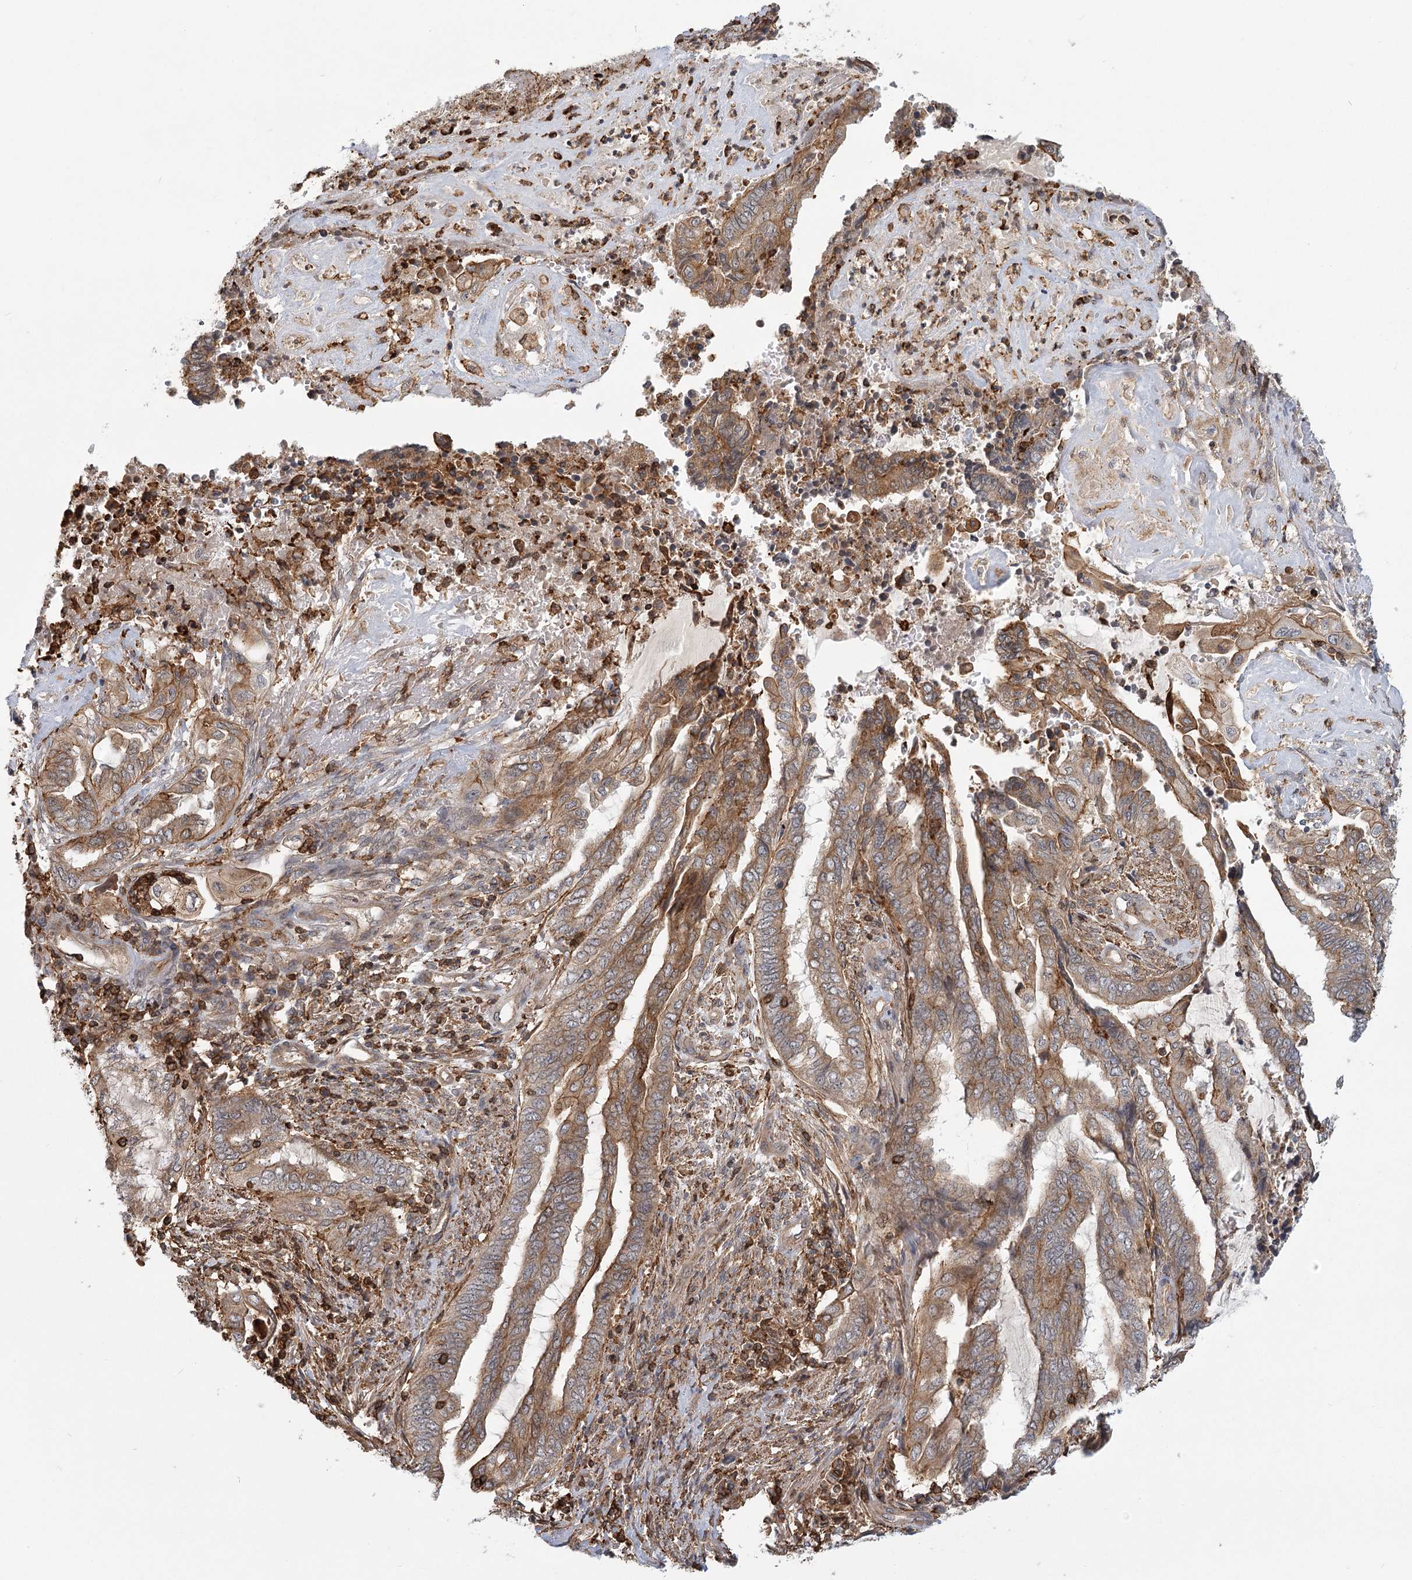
{"staining": {"intensity": "moderate", "quantity": ">75%", "location": "cytoplasmic/membranous"}, "tissue": "endometrial cancer", "cell_type": "Tumor cells", "image_type": "cancer", "snomed": [{"axis": "morphology", "description": "Adenocarcinoma, NOS"}, {"axis": "topography", "description": "Uterus"}, {"axis": "topography", "description": "Endometrium"}], "caption": "There is medium levels of moderate cytoplasmic/membranous expression in tumor cells of endometrial cancer (adenocarcinoma), as demonstrated by immunohistochemical staining (brown color).", "gene": "MEPE", "patient": {"sex": "female", "age": 70}}